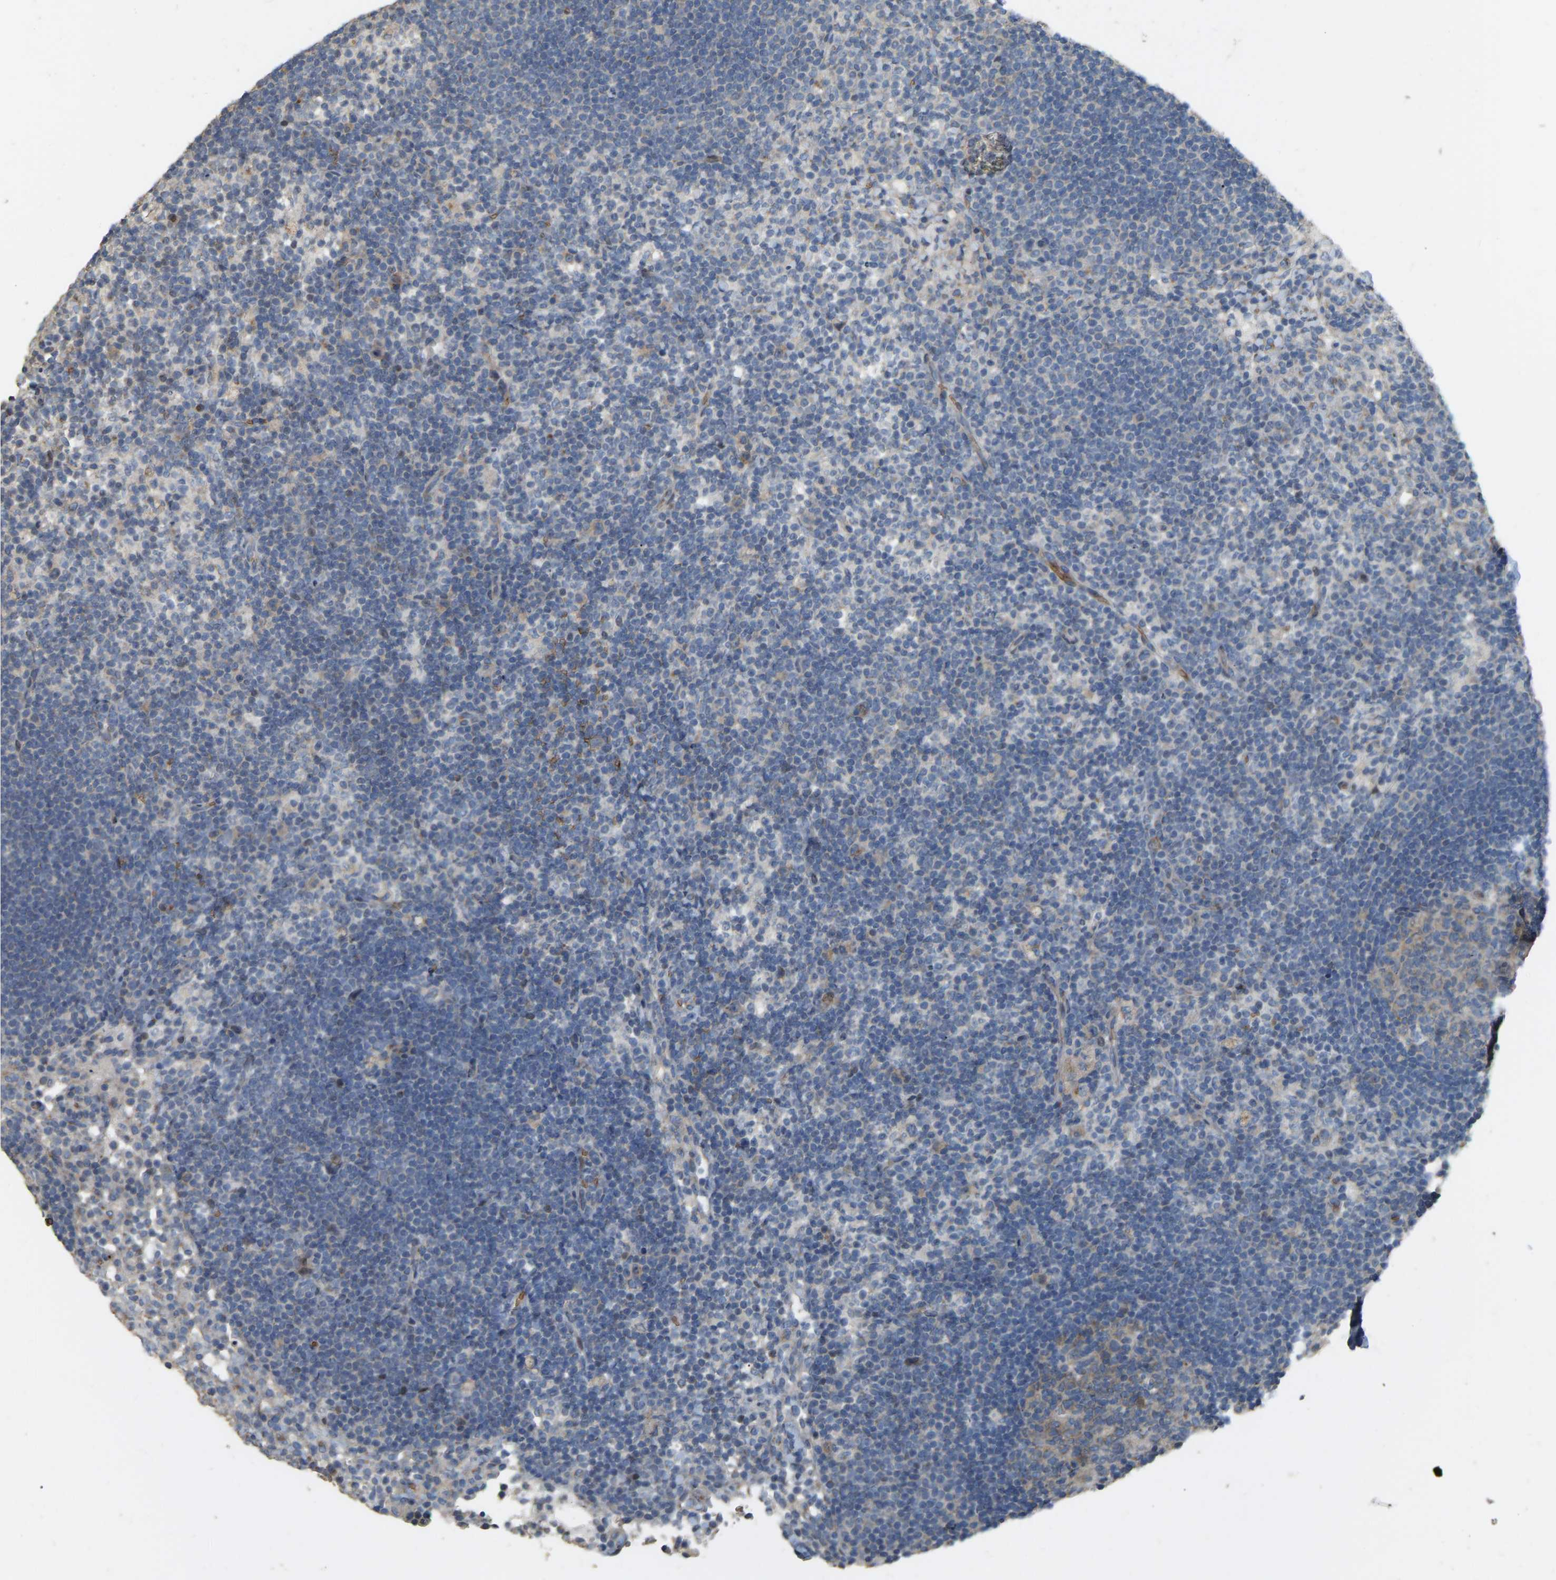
{"staining": {"intensity": "weak", "quantity": "25%-75%", "location": "cytoplasmic/membranous"}, "tissue": "lymph node", "cell_type": "Germinal center cells", "image_type": "normal", "snomed": [{"axis": "morphology", "description": "Normal tissue, NOS"}, {"axis": "morphology", "description": "Carcinoid, malignant, NOS"}, {"axis": "topography", "description": "Lymph node"}], "caption": "Weak cytoplasmic/membranous staining is appreciated in about 25%-75% of germinal center cells in normal lymph node.", "gene": "CFAP298", "patient": {"sex": "male", "age": 47}}